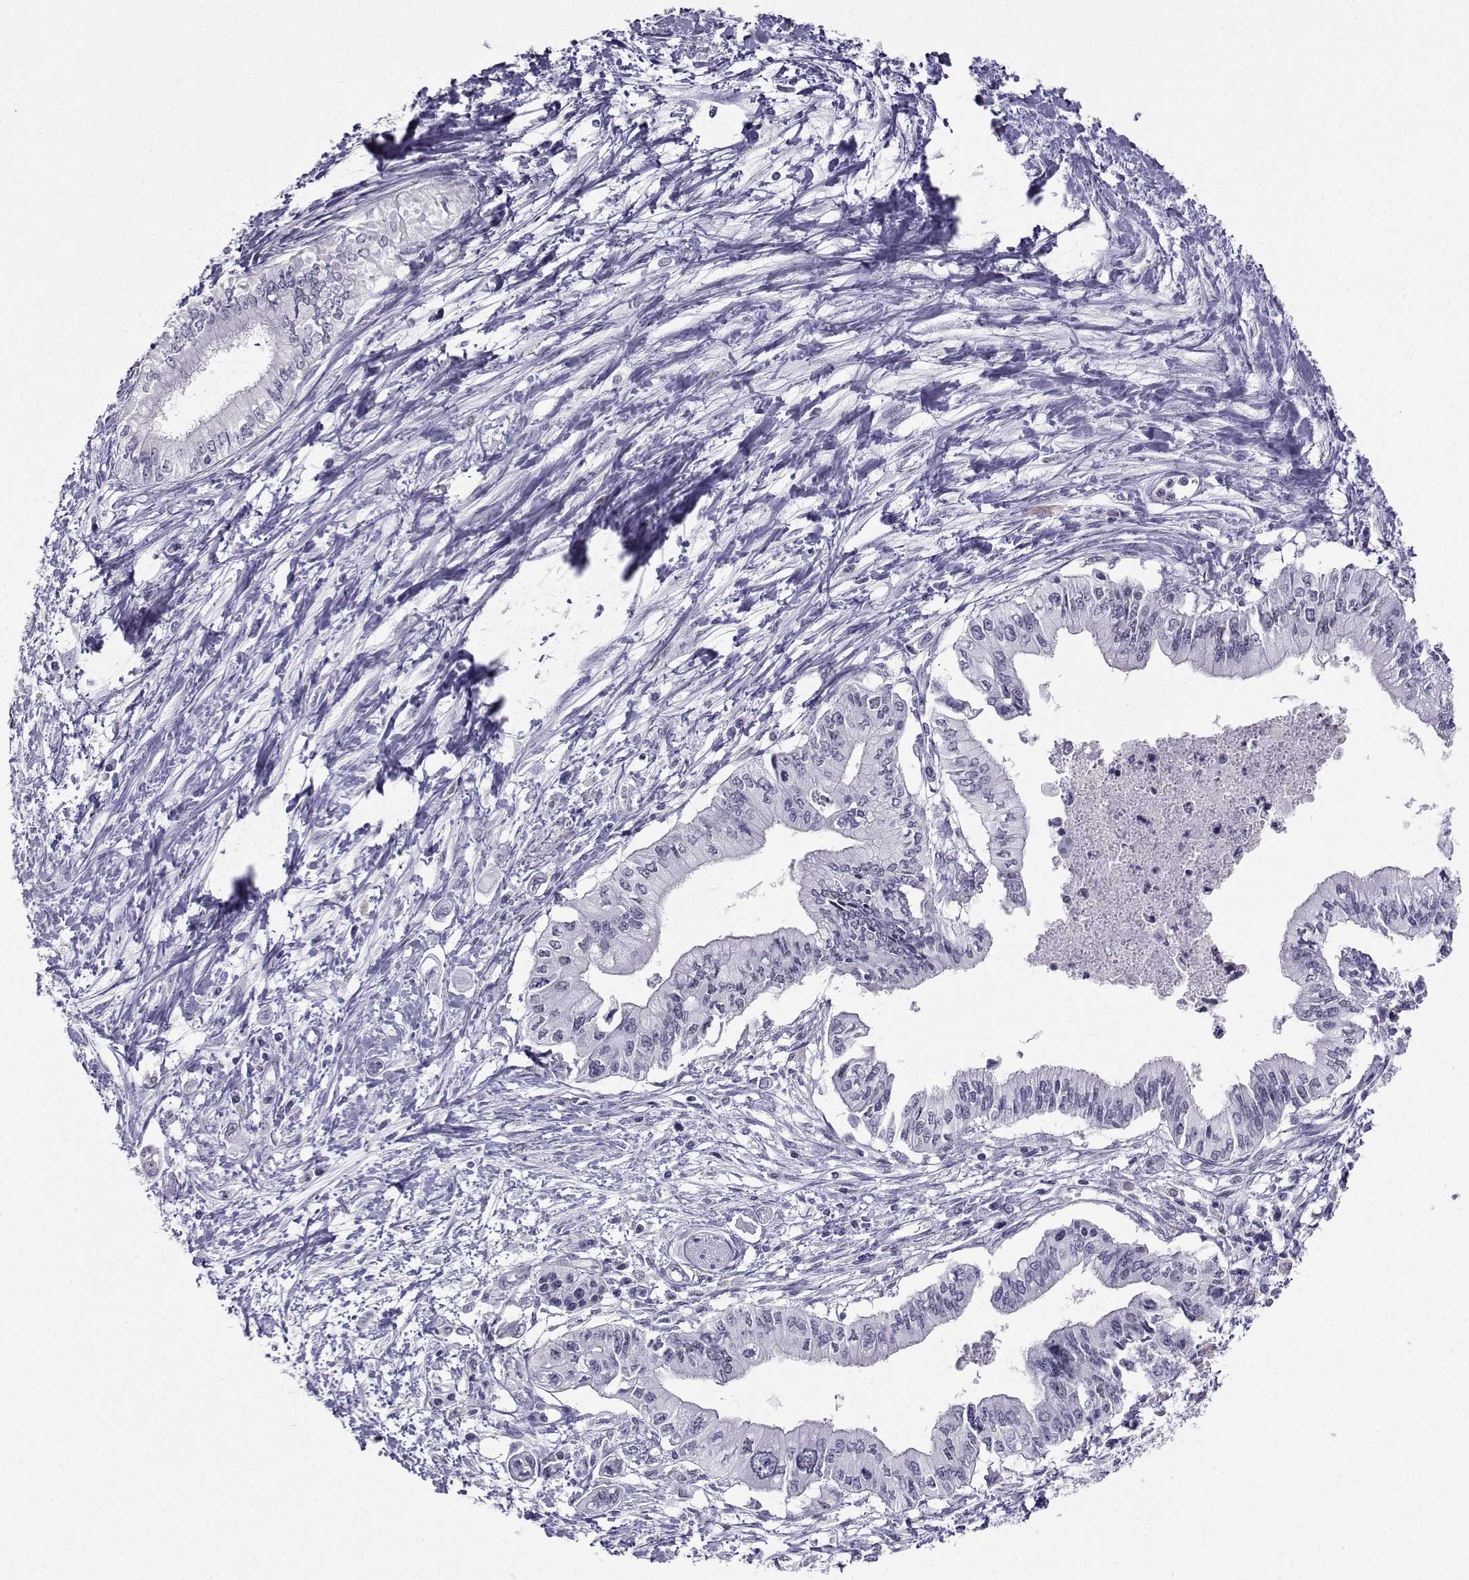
{"staining": {"intensity": "negative", "quantity": "none", "location": "none"}, "tissue": "pancreatic cancer", "cell_type": "Tumor cells", "image_type": "cancer", "snomed": [{"axis": "morphology", "description": "Adenocarcinoma, NOS"}, {"axis": "topography", "description": "Pancreas"}], "caption": "This micrograph is of adenocarcinoma (pancreatic) stained with immunohistochemistry to label a protein in brown with the nuclei are counter-stained blue. There is no staining in tumor cells.", "gene": "TEDC2", "patient": {"sex": "female", "age": 61}}